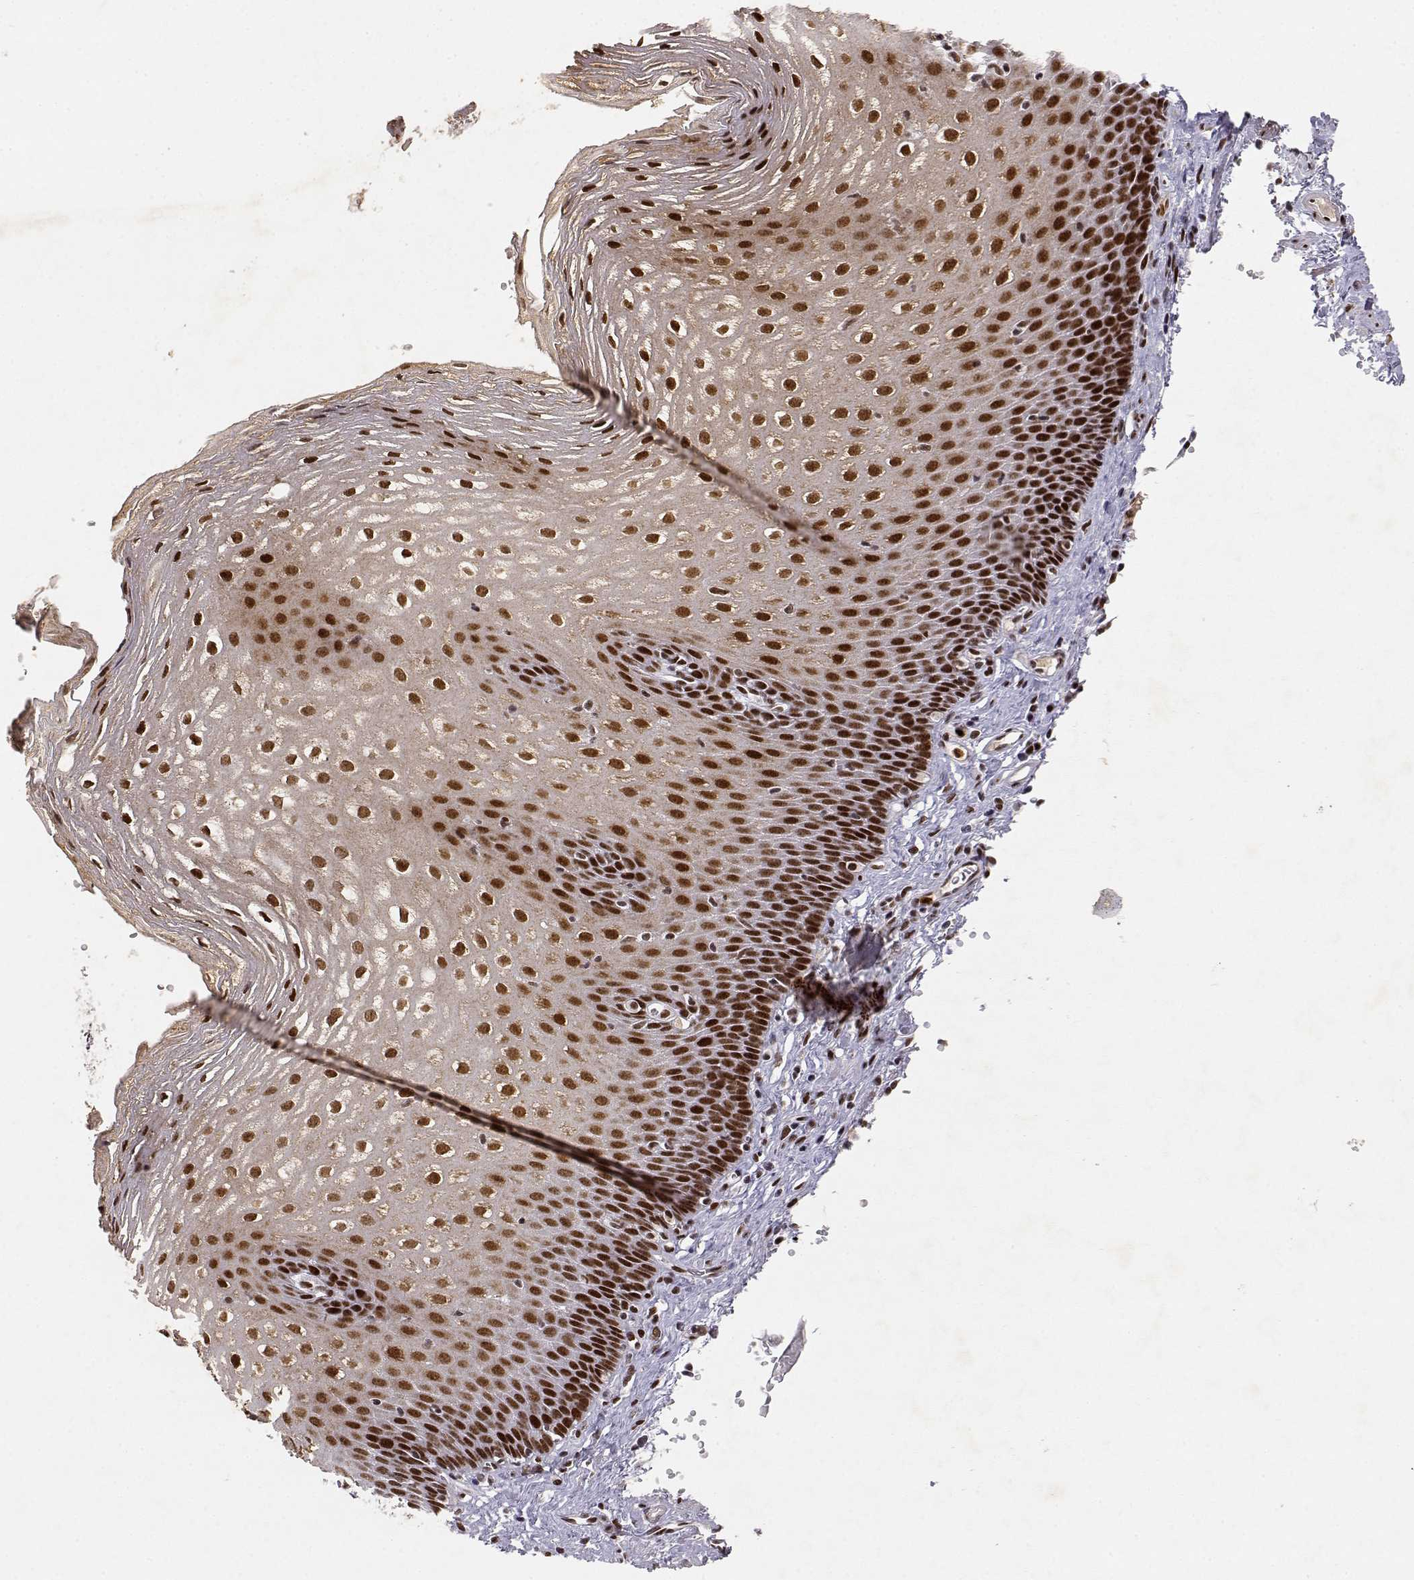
{"staining": {"intensity": "strong", "quantity": ">75%", "location": "nuclear"}, "tissue": "esophagus", "cell_type": "Squamous epithelial cells", "image_type": "normal", "snomed": [{"axis": "morphology", "description": "Normal tissue, NOS"}, {"axis": "topography", "description": "Esophagus"}], "caption": "Protein staining shows strong nuclear positivity in about >75% of squamous epithelial cells in unremarkable esophagus.", "gene": "RSF1", "patient": {"sex": "male", "age": 72}}